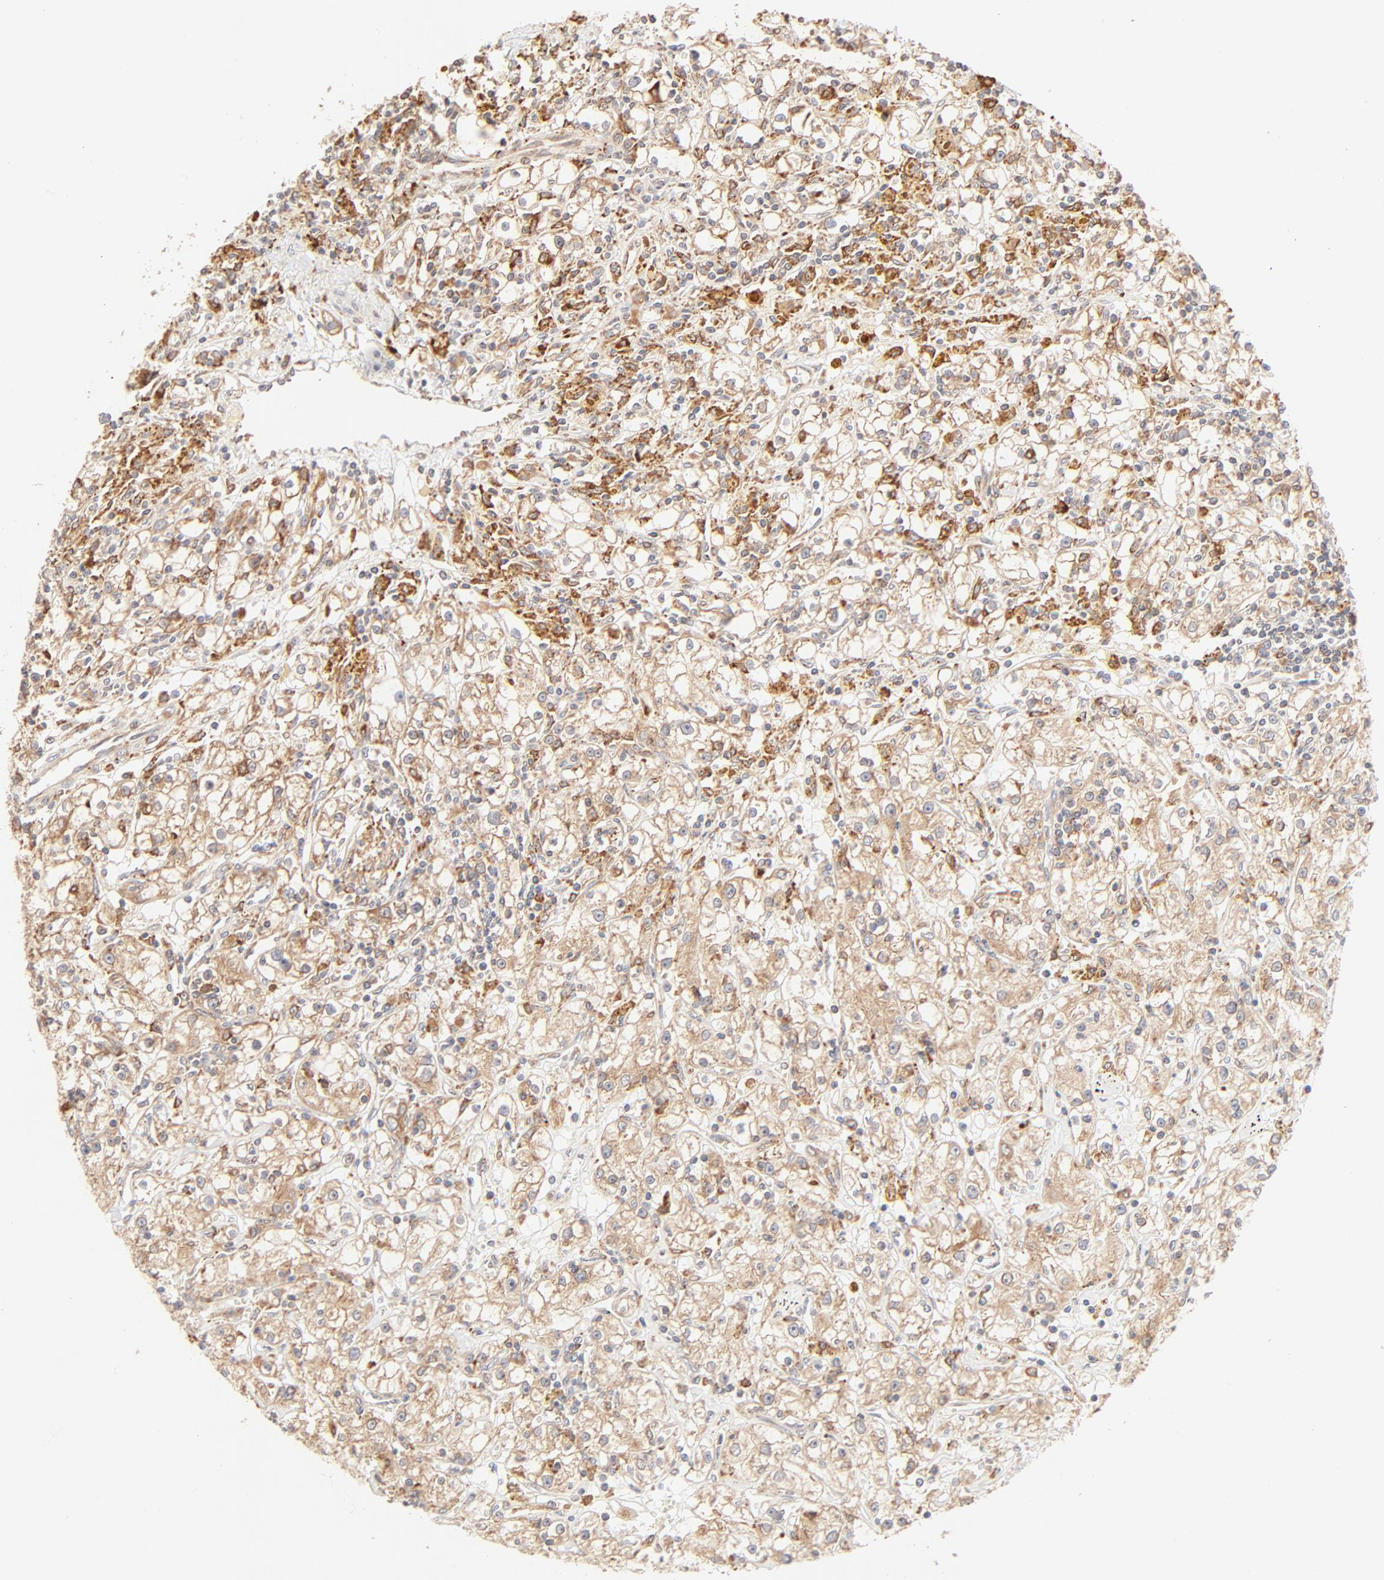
{"staining": {"intensity": "moderate", "quantity": ">75%", "location": "cytoplasmic/membranous"}, "tissue": "renal cancer", "cell_type": "Tumor cells", "image_type": "cancer", "snomed": [{"axis": "morphology", "description": "Adenocarcinoma, NOS"}, {"axis": "topography", "description": "Kidney"}], "caption": "Renal cancer (adenocarcinoma) was stained to show a protein in brown. There is medium levels of moderate cytoplasmic/membranous staining in approximately >75% of tumor cells. Using DAB (3,3'-diaminobenzidine) (brown) and hematoxylin (blue) stains, captured at high magnification using brightfield microscopy.", "gene": "PARP12", "patient": {"sex": "male", "age": 56}}